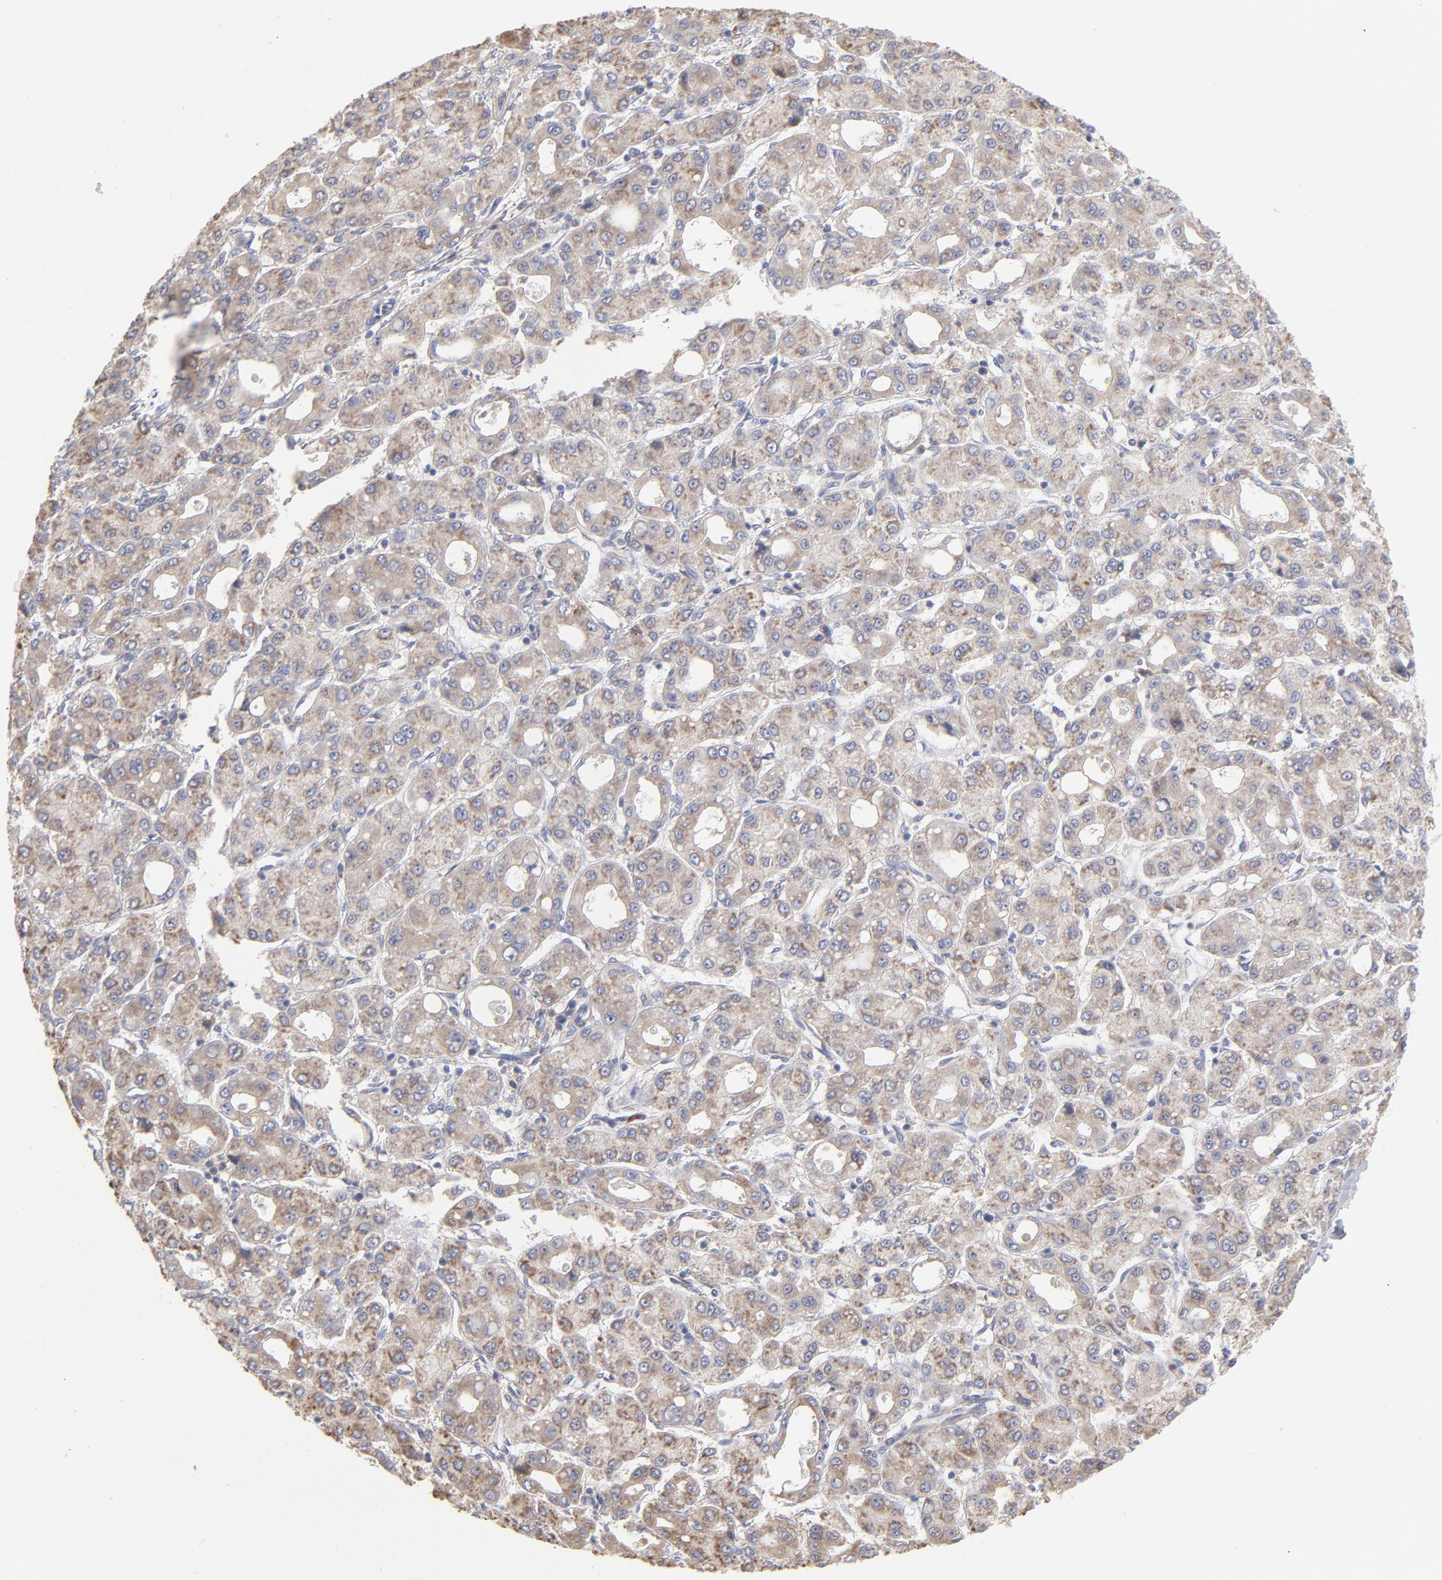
{"staining": {"intensity": "weak", "quantity": ">75%", "location": "cytoplasmic/membranous"}, "tissue": "liver cancer", "cell_type": "Tumor cells", "image_type": "cancer", "snomed": [{"axis": "morphology", "description": "Carcinoma, Hepatocellular, NOS"}, {"axis": "topography", "description": "Liver"}], "caption": "Liver cancer stained with a brown dye shows weak cytoplasmic/membranous positive positivity in about >75% of tumor cells.", "gene": "RPL3", "patient": {"sex": "male", "age": 69}}